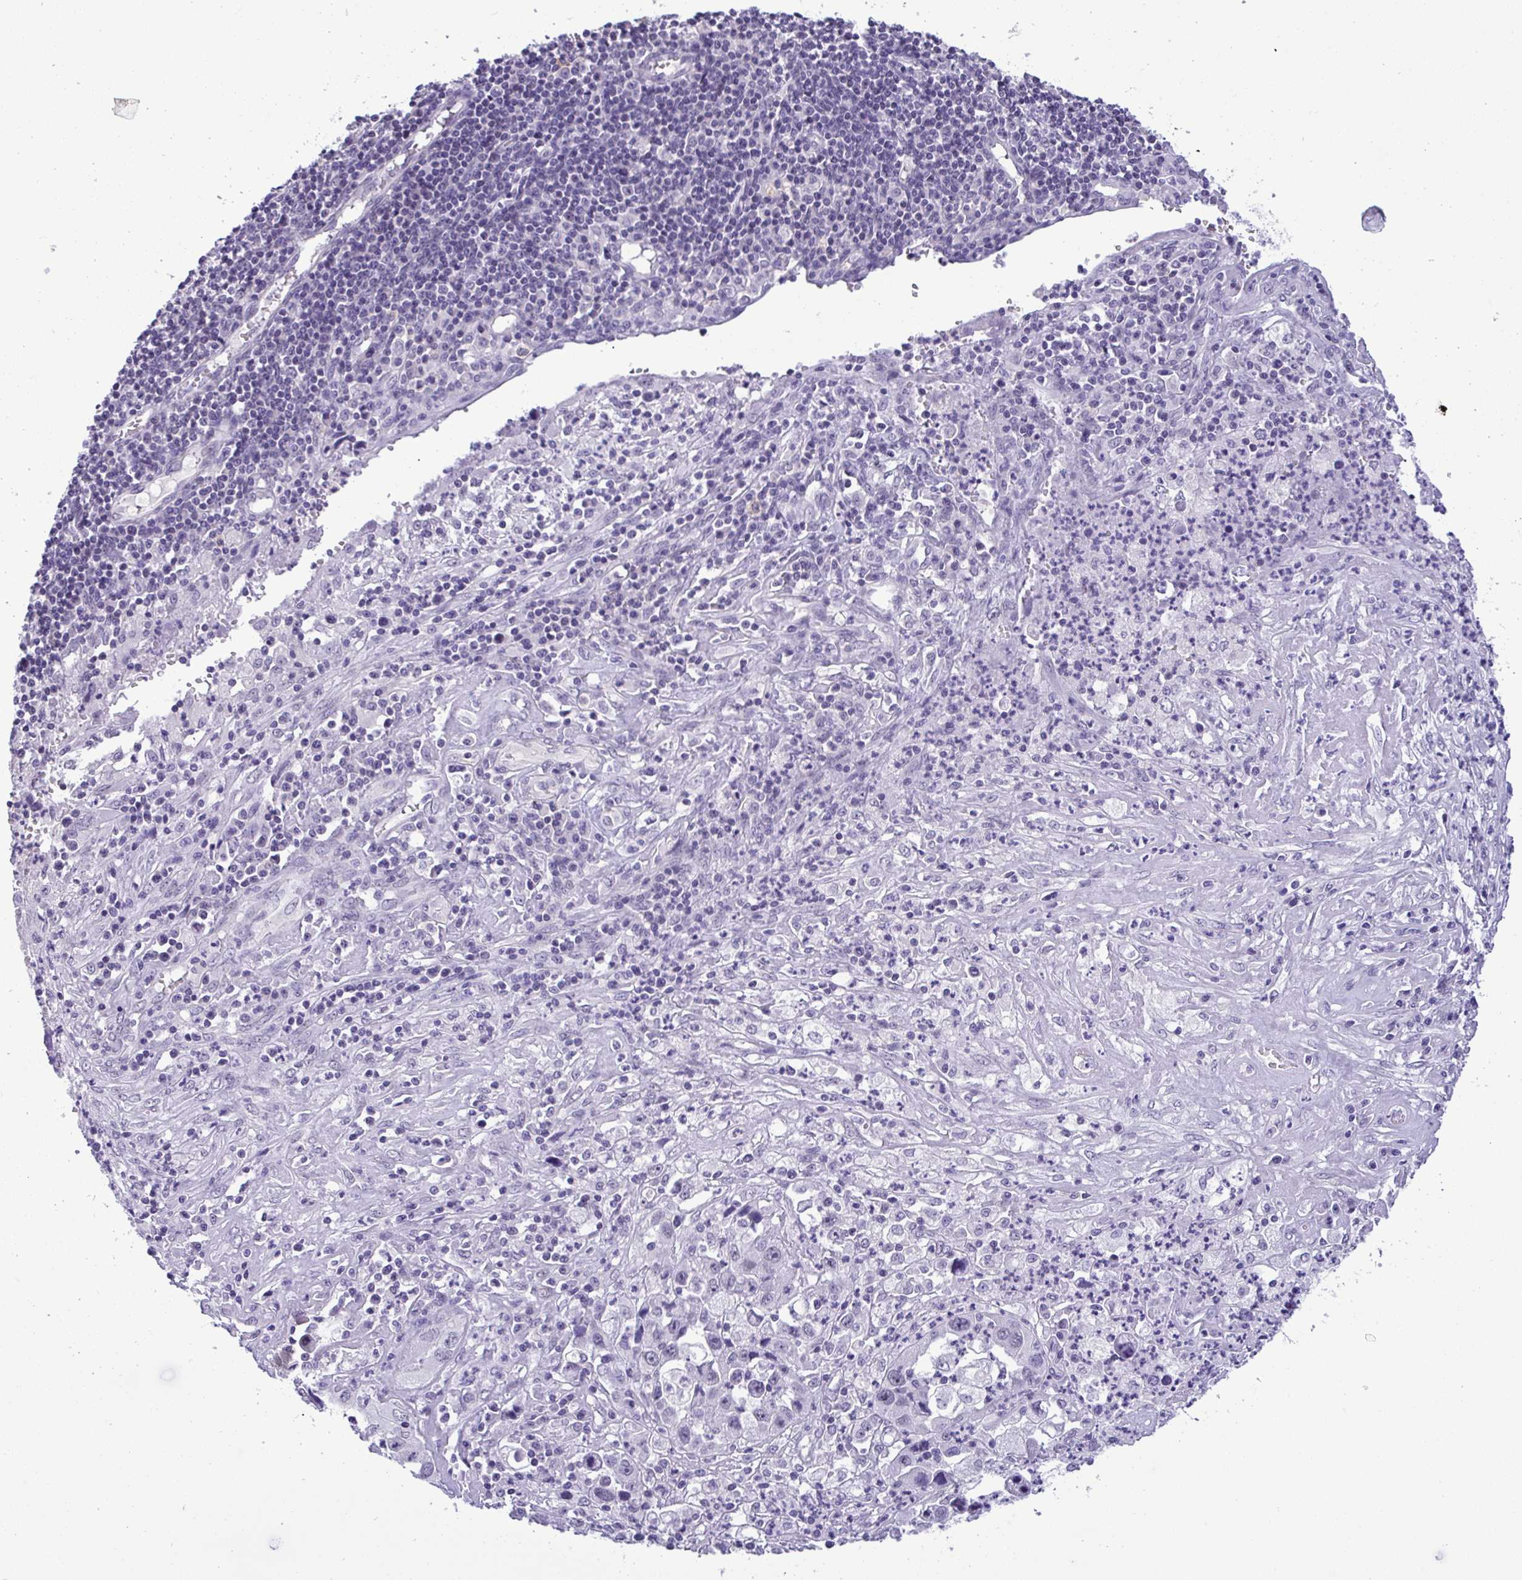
{"staining": {"intensity": "negative", "quantity": "none", "location": "none"}, "tissue": "endometrial cancer", "cell_type": "Tumor cells", "image_type": "cancer", "snomed": [{"axis": "morphology", "description": "Adenocarcinoma, NOS"}, {"axis": "topography", "description": "Uterus"}], "caption": "High magnification brightfield microscopy of endometrial cancer (adenocarcinoma) stained with DAB (brown) and counterstained with hematoxylin (blue): tumor cells show no significant positivity.", "gene": "YBX2", "patient": {"sex": "female", "age": 62}}